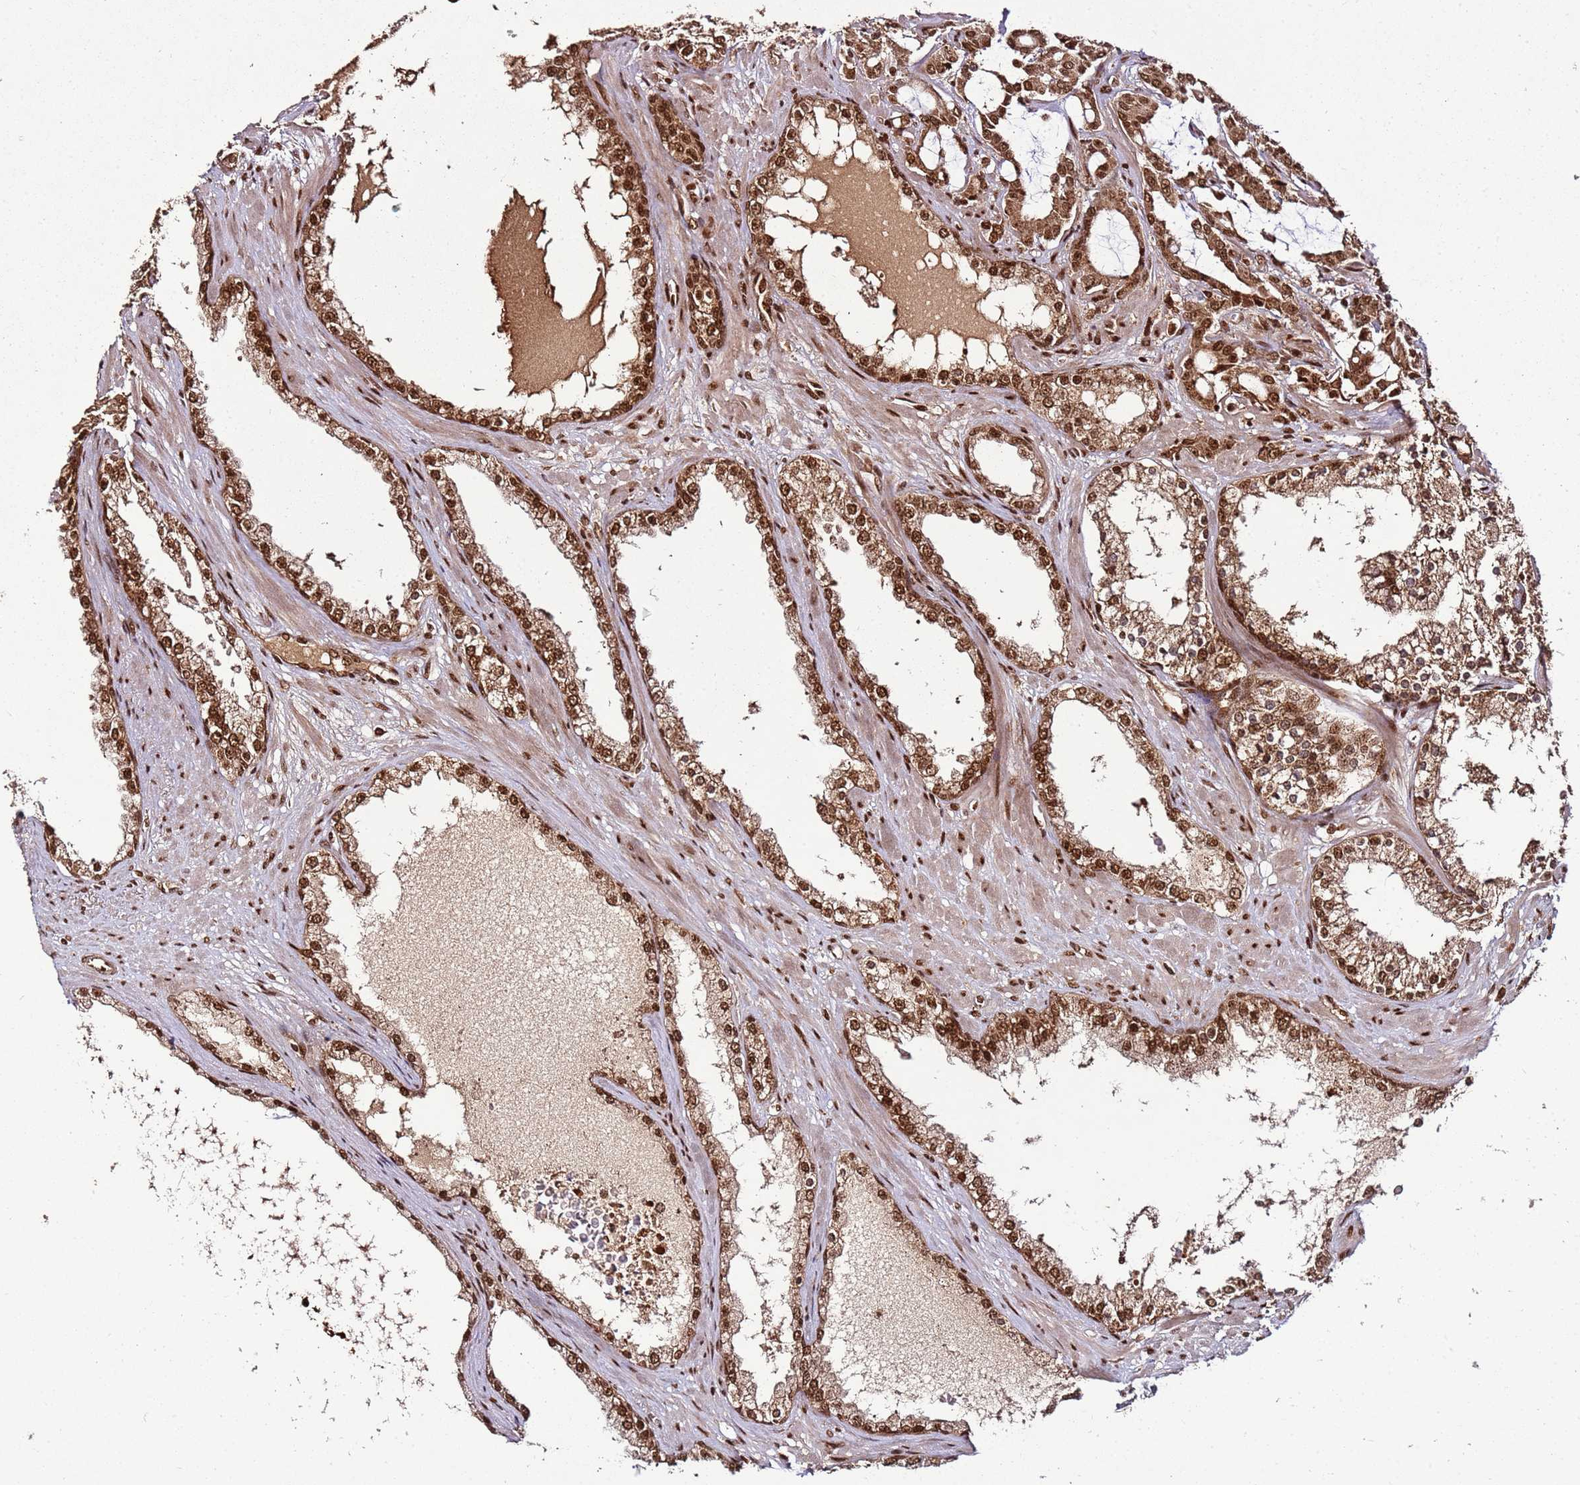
{"staining": {"intensity": "strong", "quantity": ">75%", "location": "cytoplasmic/membranous,nuclear"}, "tissue": "prostate cancer", "cell_type": "Tumor cells", "image_type": "cancer", "snomed": [{"axis": "morphology", "description": "Adenocarcinoma, High grade"}, {"axis": "topography", "description": "Prostate"}], "caption": "A high-resolution micrograph shows immunohistochemistry staining of prostate adenocarcinoma (high-grade), which displays strong cytoplasmic/membranous and nuclear expression in about >75% of tumor cells.", "gene": "XRN2", "patient": {"sex": "male", "age": 72}}